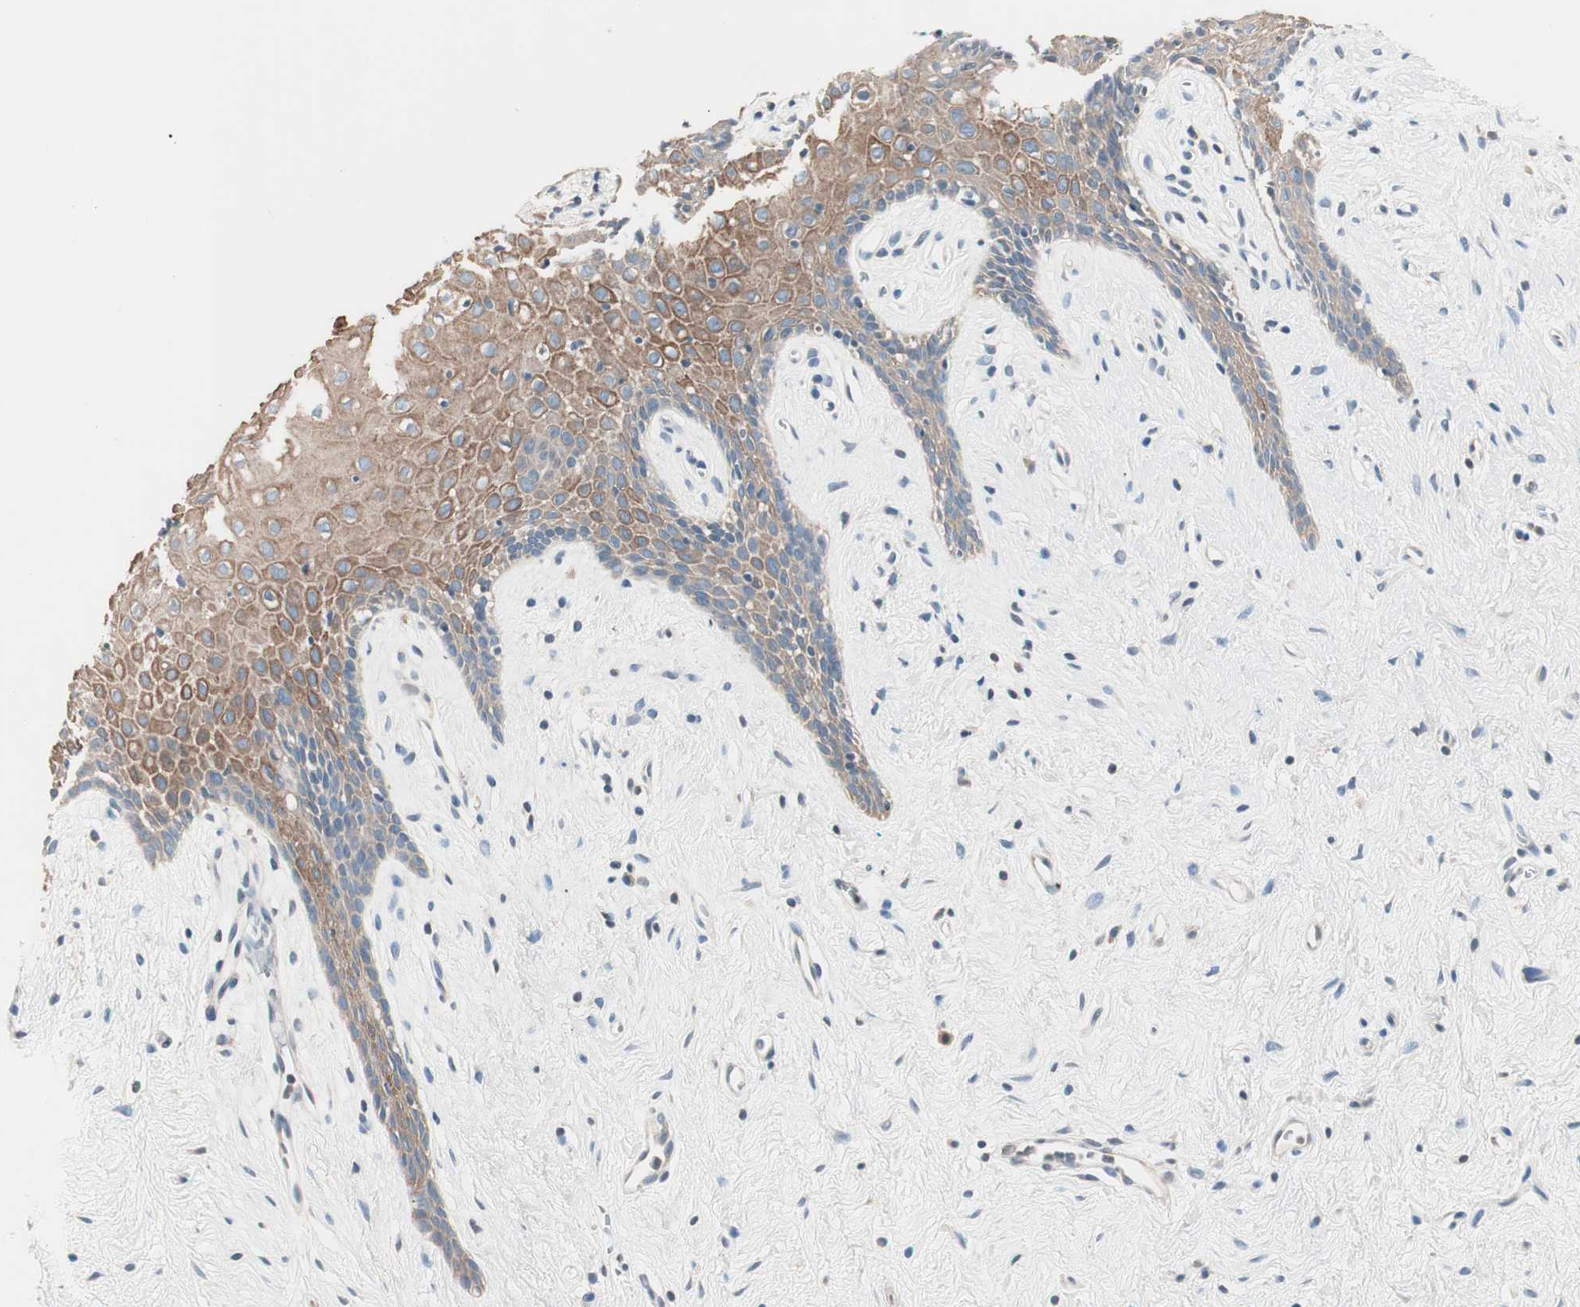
{"staining": {"intensity": "moderate", "quantity": ">75%", "location": "cytoplasmic/membranous"}, "tissue": "vagina", "cell_type": "Squamous epithelial cells", "image_type": "normal", "snomed": [{"axis": "morphology", "description": "Normal tissue, NOS"}, {"axis": "topography", "description": "Vagina"}], "caption": "Immunohistochemistry histopathology image of unremarkable human vagina stained for a protein (brown), which shows medium levels of moderate cytoplasmic/membranous positivity in approximately >75% of squamous epithelial cells.", "gene": "RAD54B", "patient": {"sex": "female", "age": 44}}